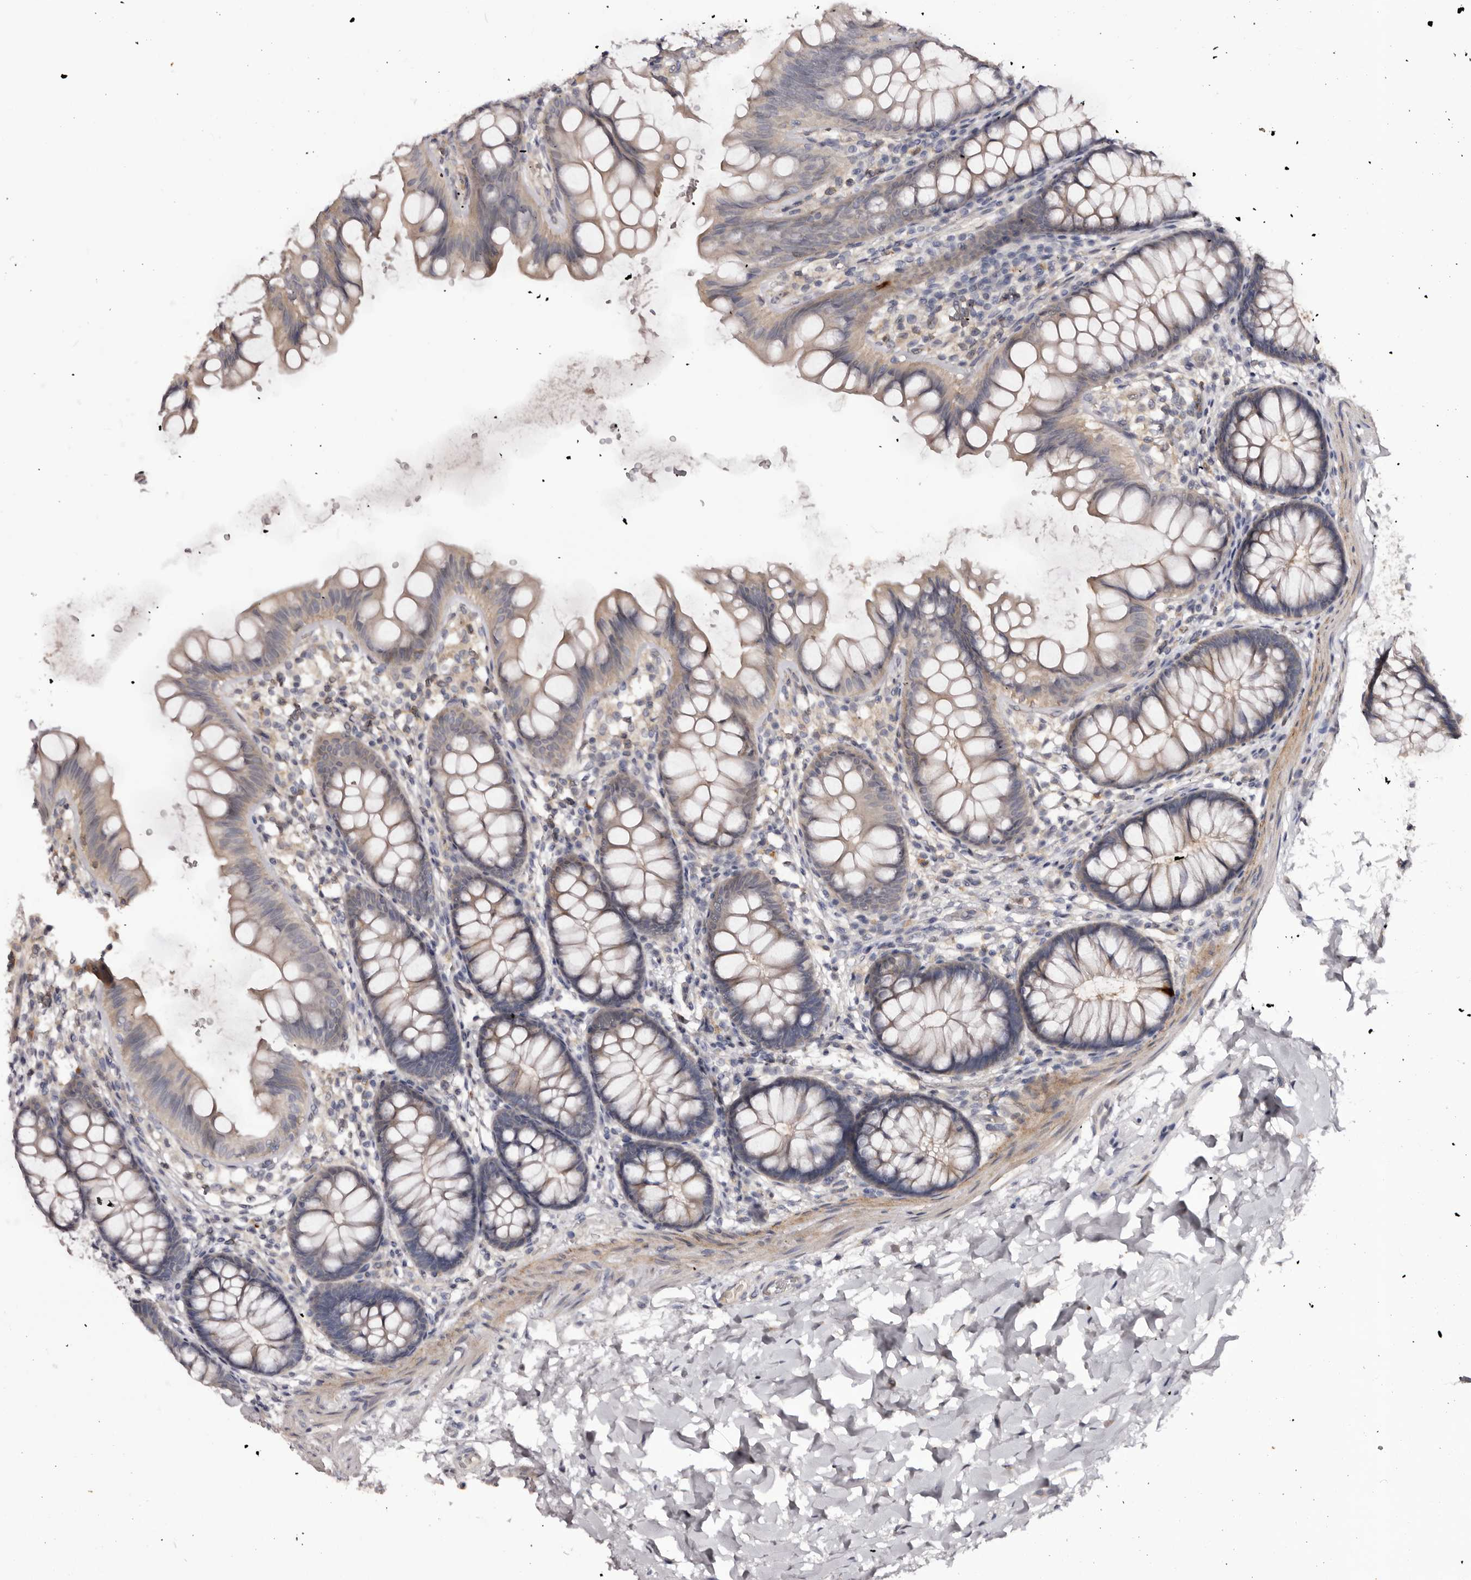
{"staining": {"intensity": "negative", "quantity": "none", "location": "none"}, "tissue": "colon", "cell_type": "Endothelial cells", "image_type": "normal", "snomed": [{"axis": "morphology", "description": "Normal tissue, NOS"}, {"axis": "topography", "description": "Colon"}], "caption": "Immunohistochemical staining of unremarkable human colon exhibits no significant positivity in endothelial cells.", "gene": "KCNJ8", "patient": {"sex": "female", "age": 62}}